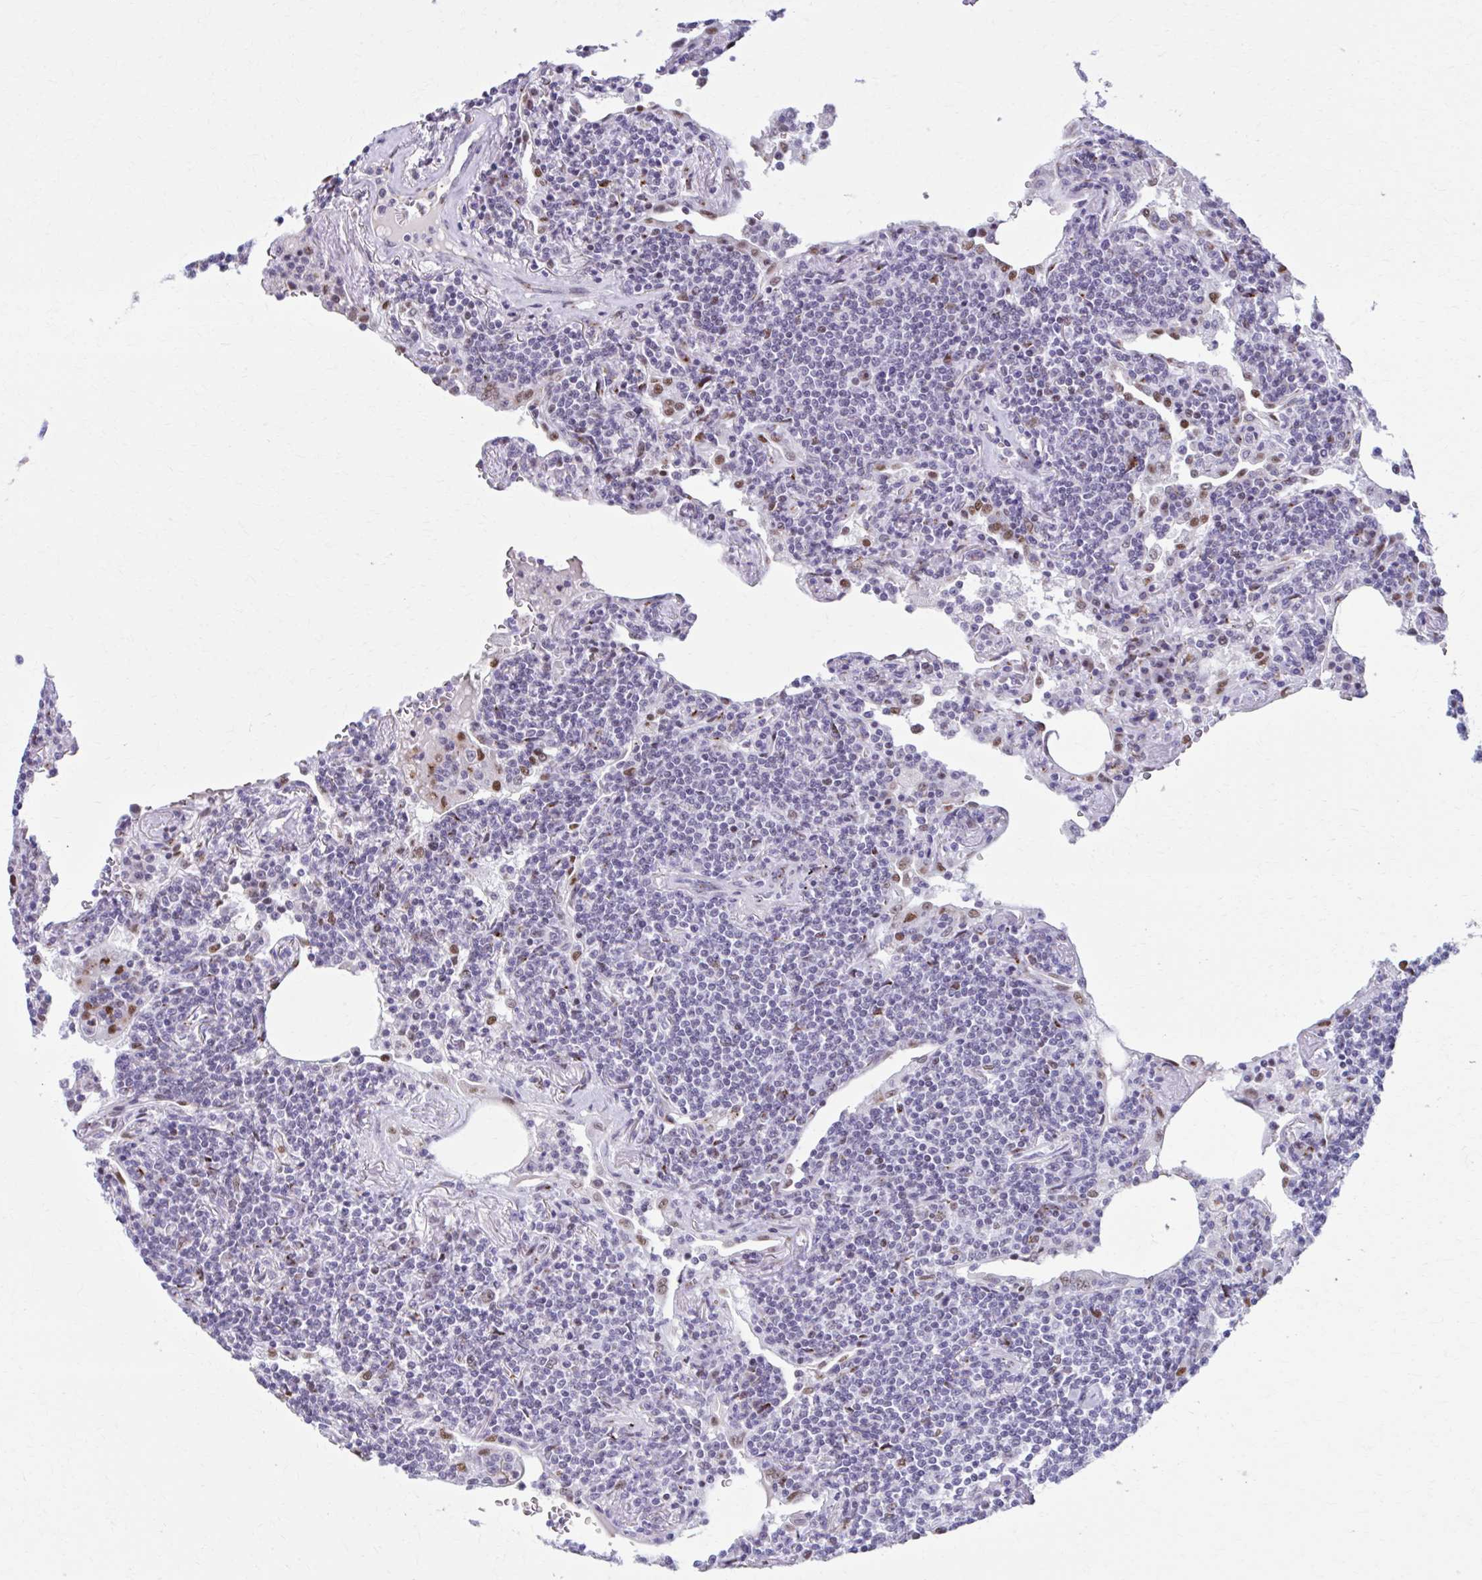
{"staining": {"intensity": "negative", "quantity": "none", "location": "none"}, "tissue": "lymphoma", "cell_type": "Tumor cells", "image_type": "cancer", "snomed": [{"axis": "morphology", "description": "Malignant lymphoma, non-Hodgkin's type, Low grade"}, {"axis": "topography", "description": "Lung"}], "caption": "Tumor cells show no significant protein expression in low-grade malignant lymphoma, non-Hodgkin's type.", "gene": "ZNF682", "patient": {"sex": "female", "age": 71}}